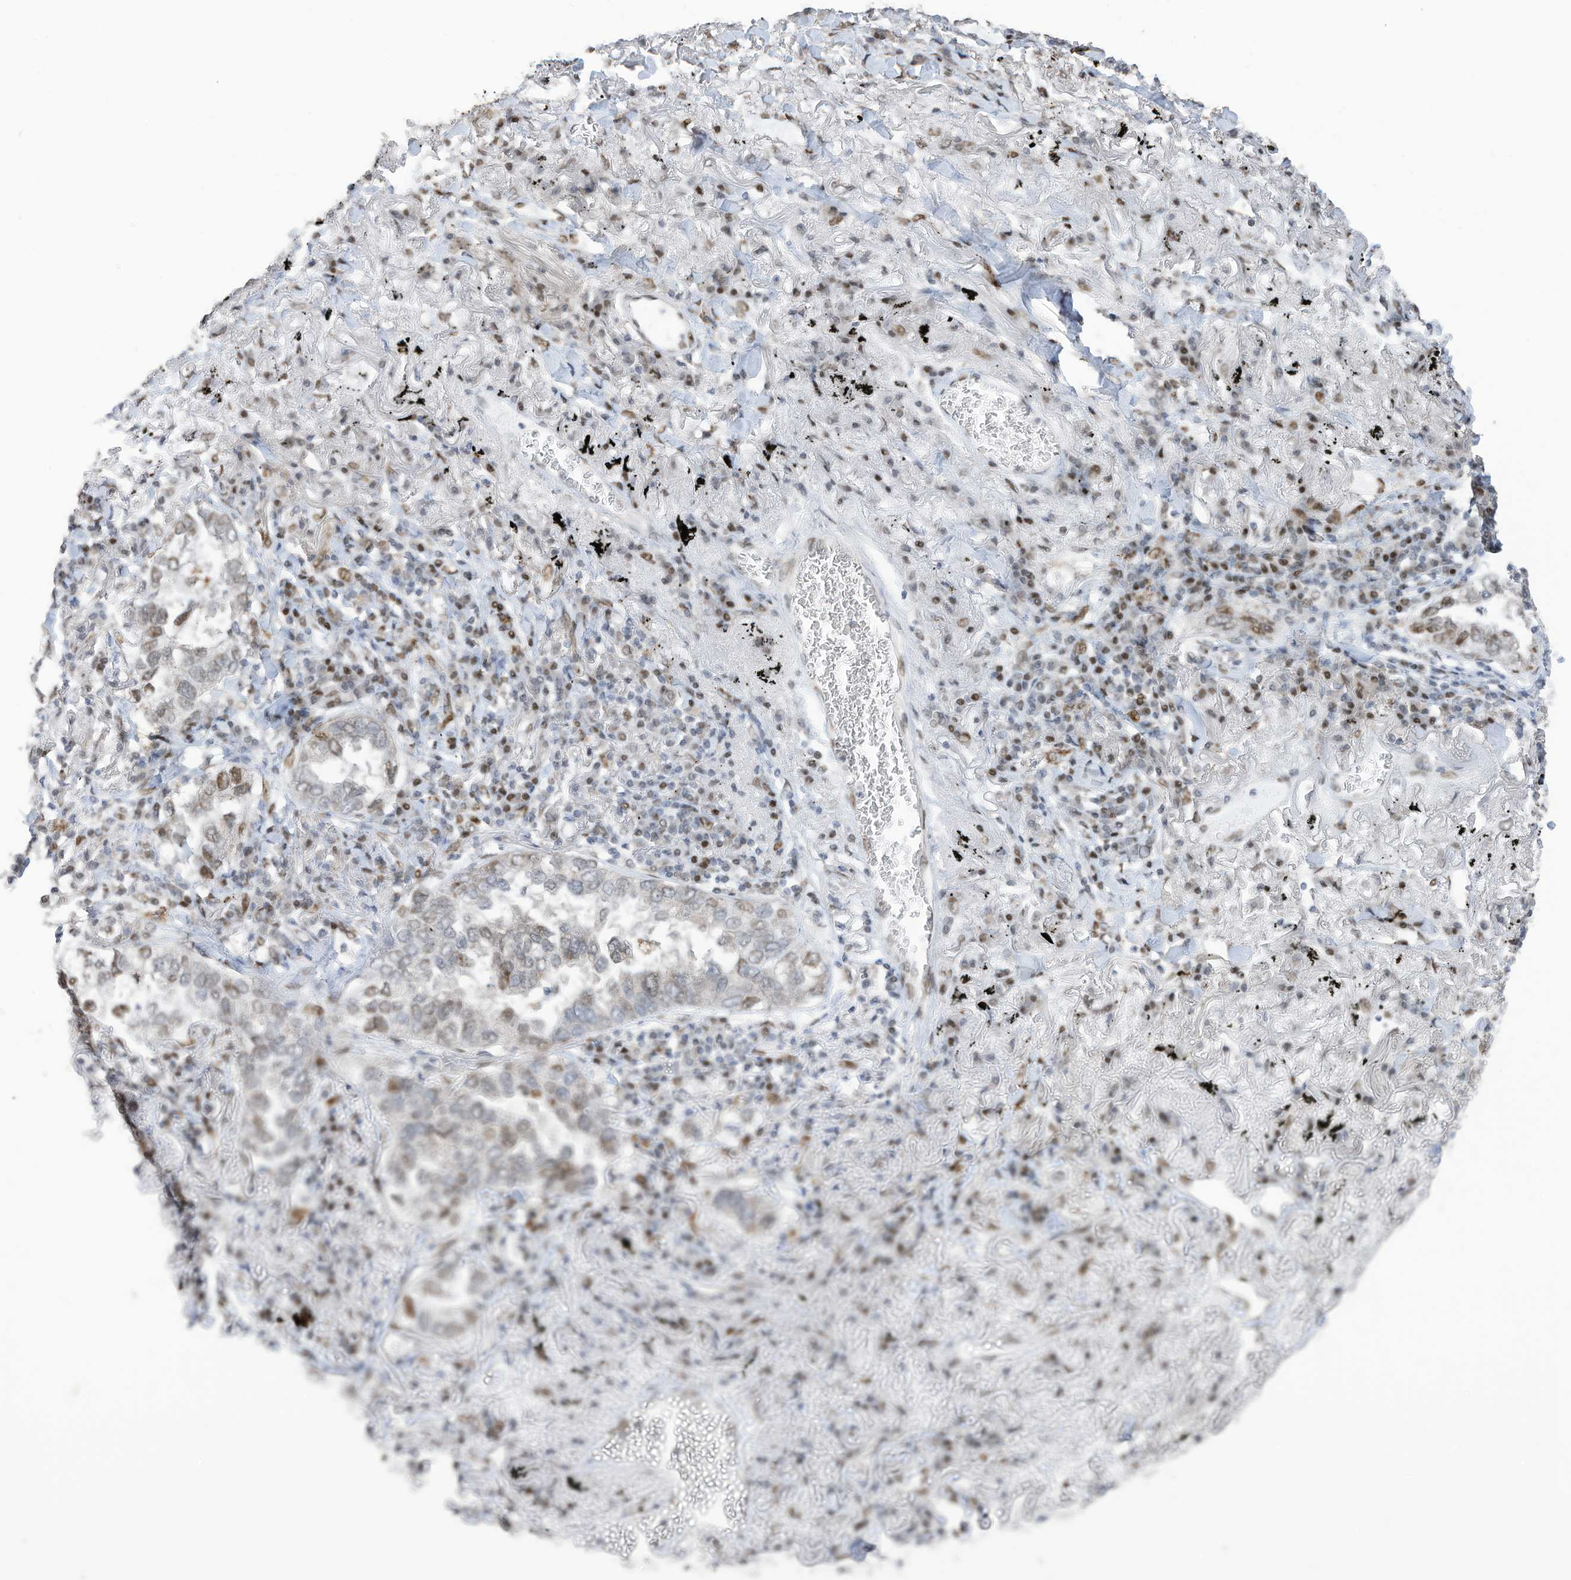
{"staining": {"intensity": "moderate", "quantity": "<25%", "location": "nuclear"}, "tissue": "lung cancer", "cell_type": "Tumor cells", "image_type": "cancer", "snomed": [{"axis": "morphology", "description": "Adenocarcinoma, NOS"}, {"axis": "topography", "description": "Lung"}], "caption": "Tumor cells reveal low levels of moderate nuclear expression in approximately <25% of cells in human adenocarcinoma (lung).", "gene": "RABL3", "patient": {"sex": "male", "age": 65}}